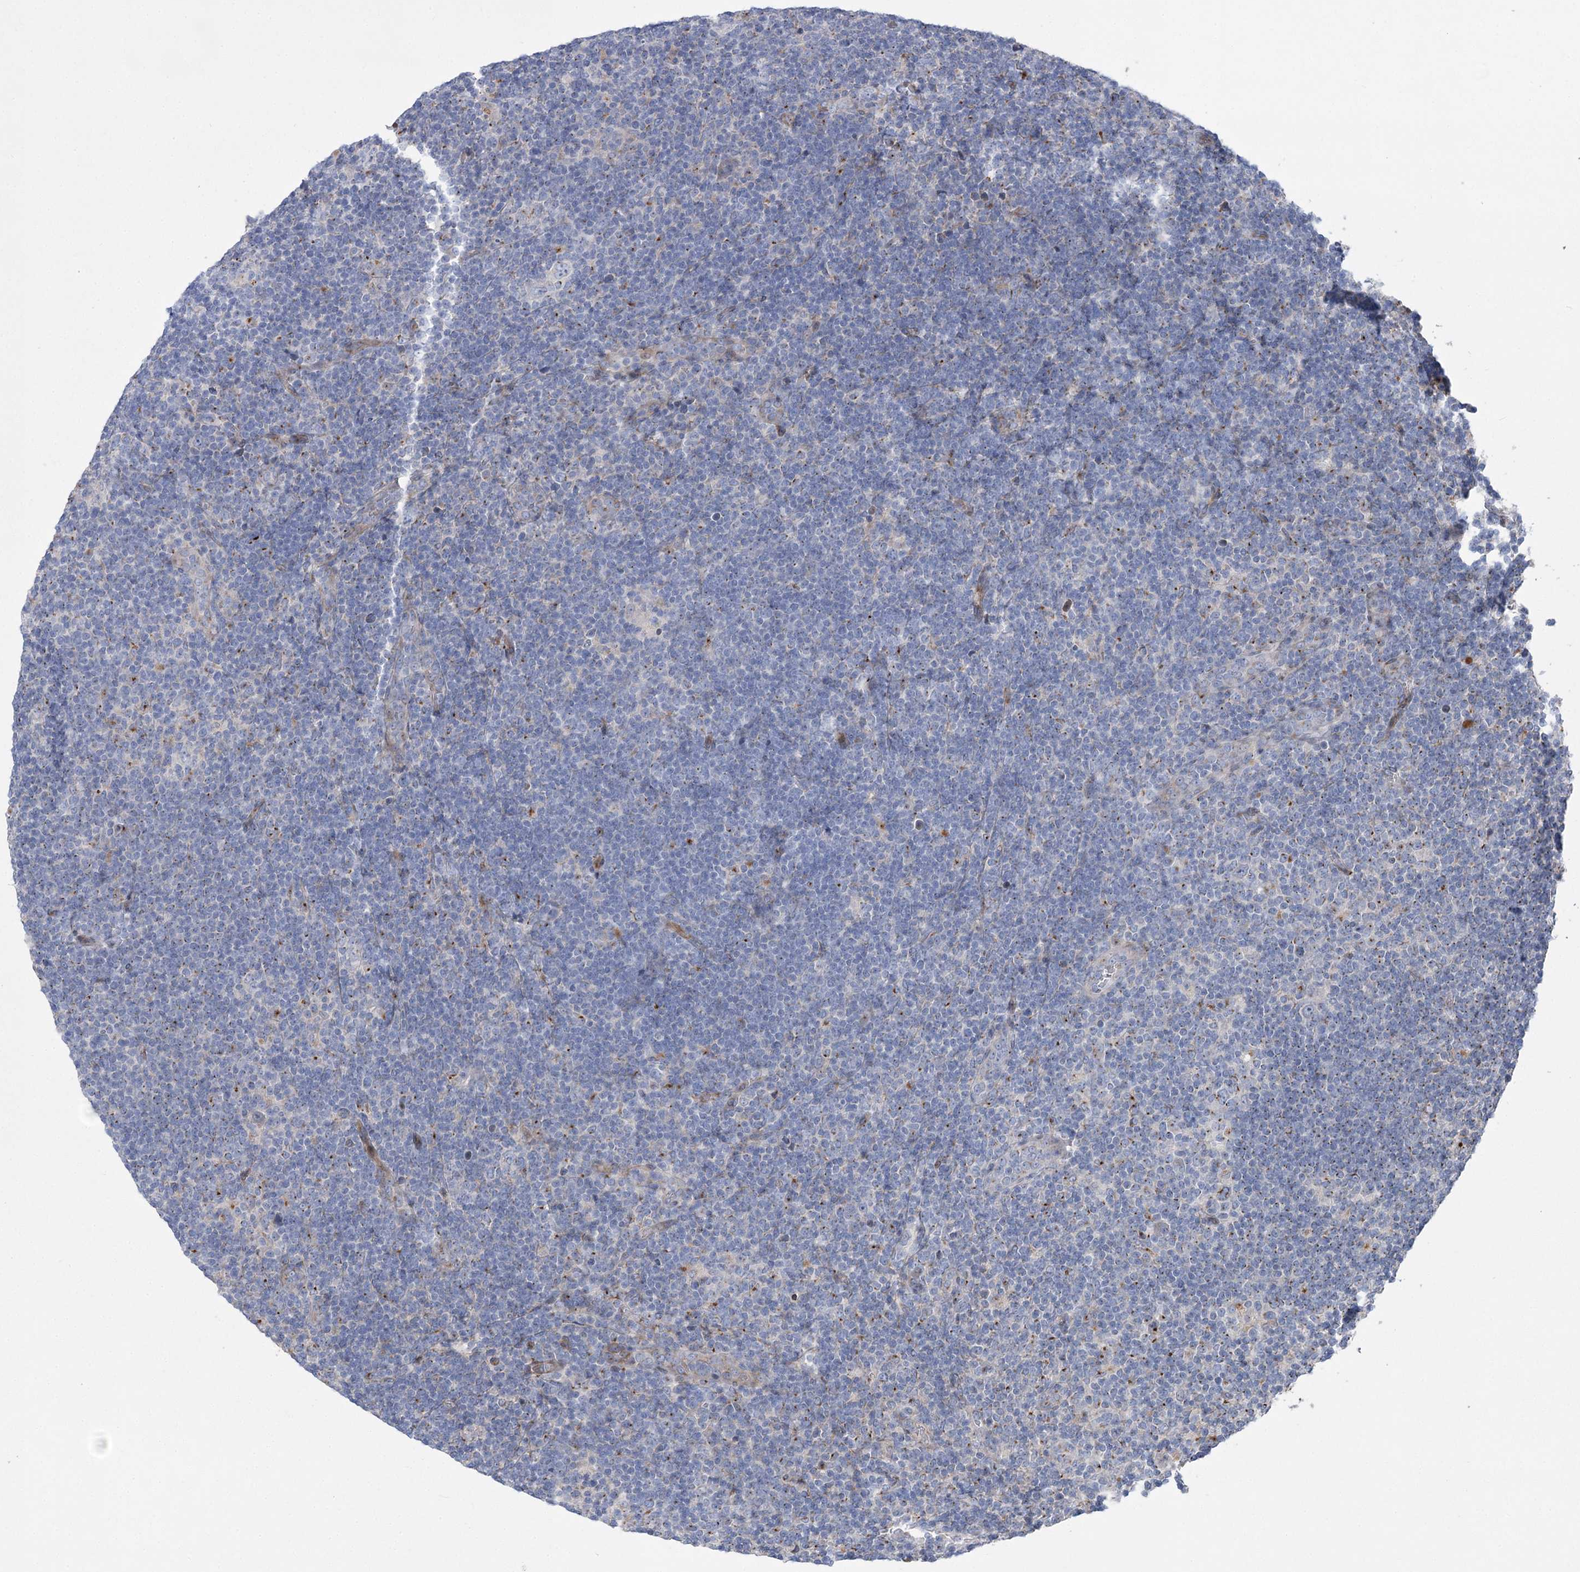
{"staining": {"intensity": "negative", "quantity": "none", "location": "none"}, "tissue": "lymphoma", "cell_type": "Tumor cells", "image_type": "cancer", "snomed": [{"axis": "morphology", "description": "Hodgkin's disease, NOS"}, {"axis": "topography", "description": "Lymph node"}], "caption": "DAB (3,3'-diaminobenzidine) immunohistochemical staining of lymphoma demonstrates no significant staining in tumor cells.", "gene": "NME7", "patient": {"sex": "female", "age": 57}}